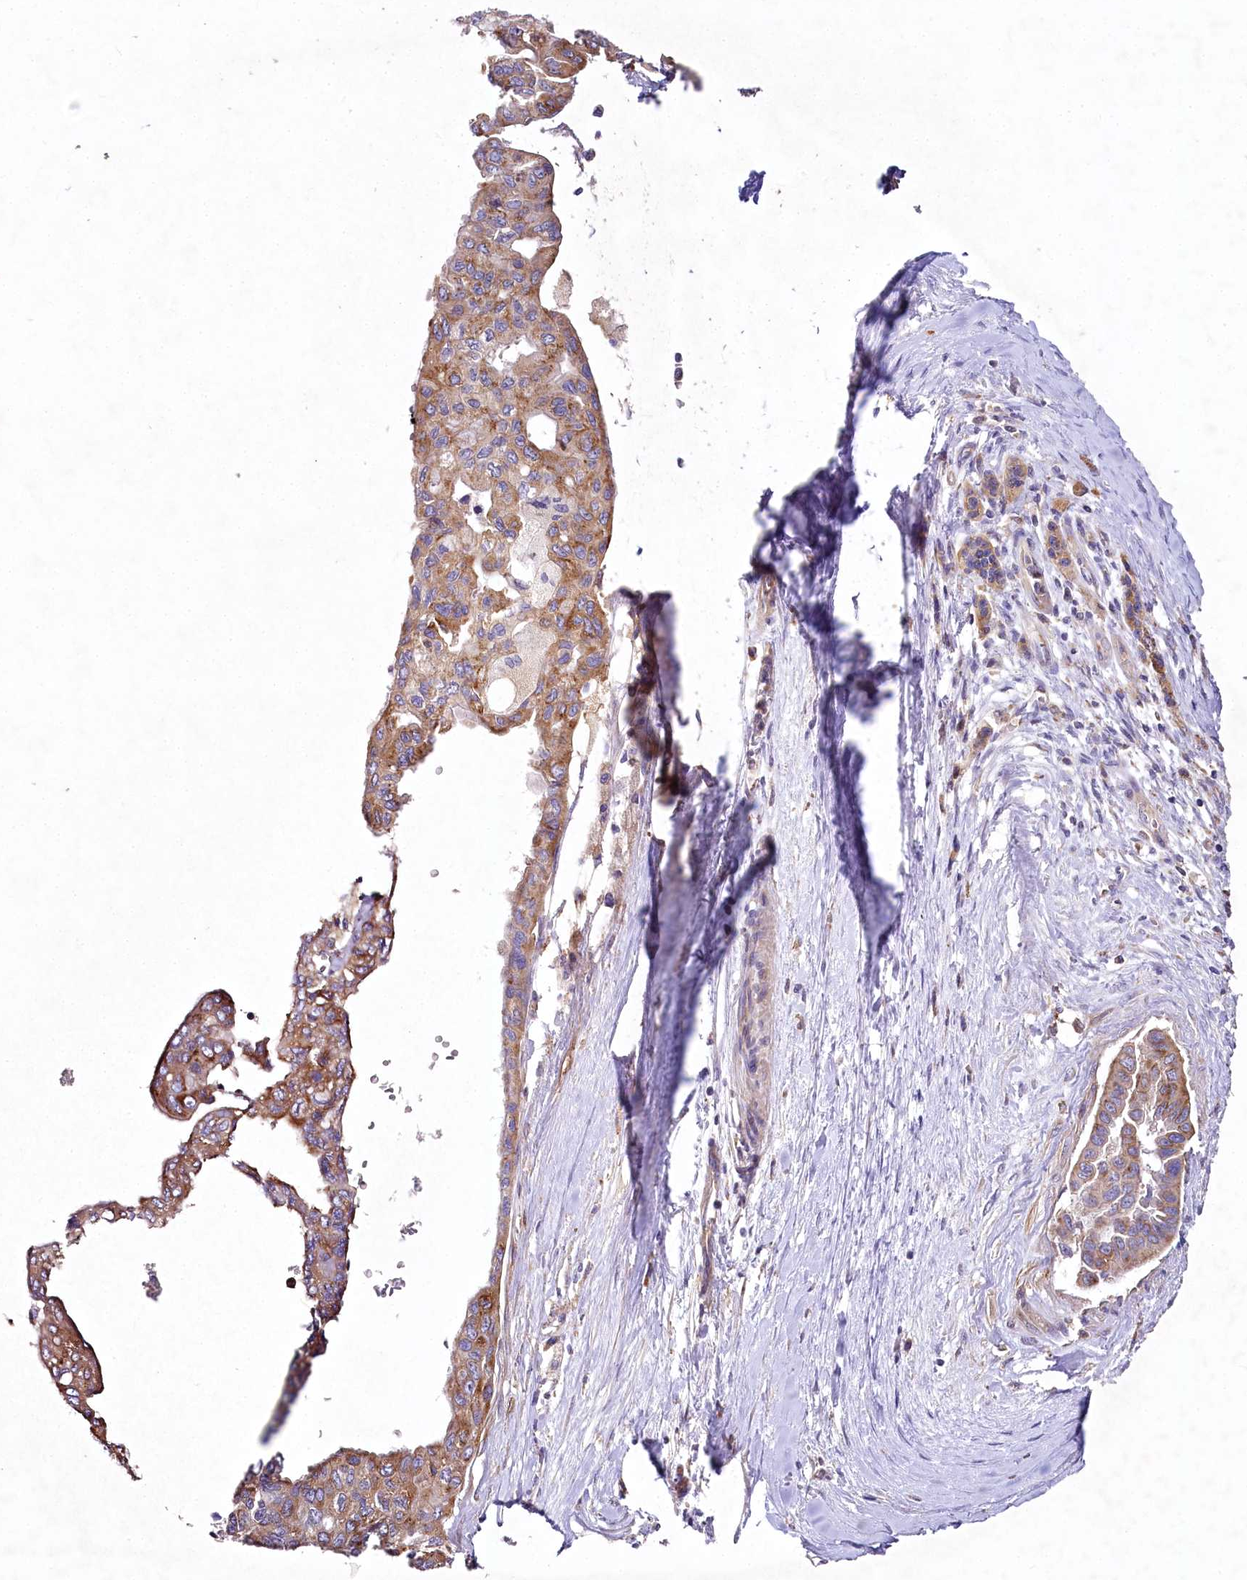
{"staining": {"intensity": "moderate", "quantity": ">75%", "location": "cytoplasmic/membranous"}, "tissue": "pancreatic cancer", "cell_type": "Tumor cells", "image_type": "cancer", "snomed": [{"axis": "morphology", "description": "Adenocarcinoma, NOS"}, {"axis": "topography", "description": "Pancreas"}], "caption": "IHC of adenocarcinoma (pancreatic) reveals medium levels of moderate cytoplasmic/membranous staining in approximately >75% of tumor cells.", "gene": "STX6", "patient": {"sex": "male", "age": 51}}